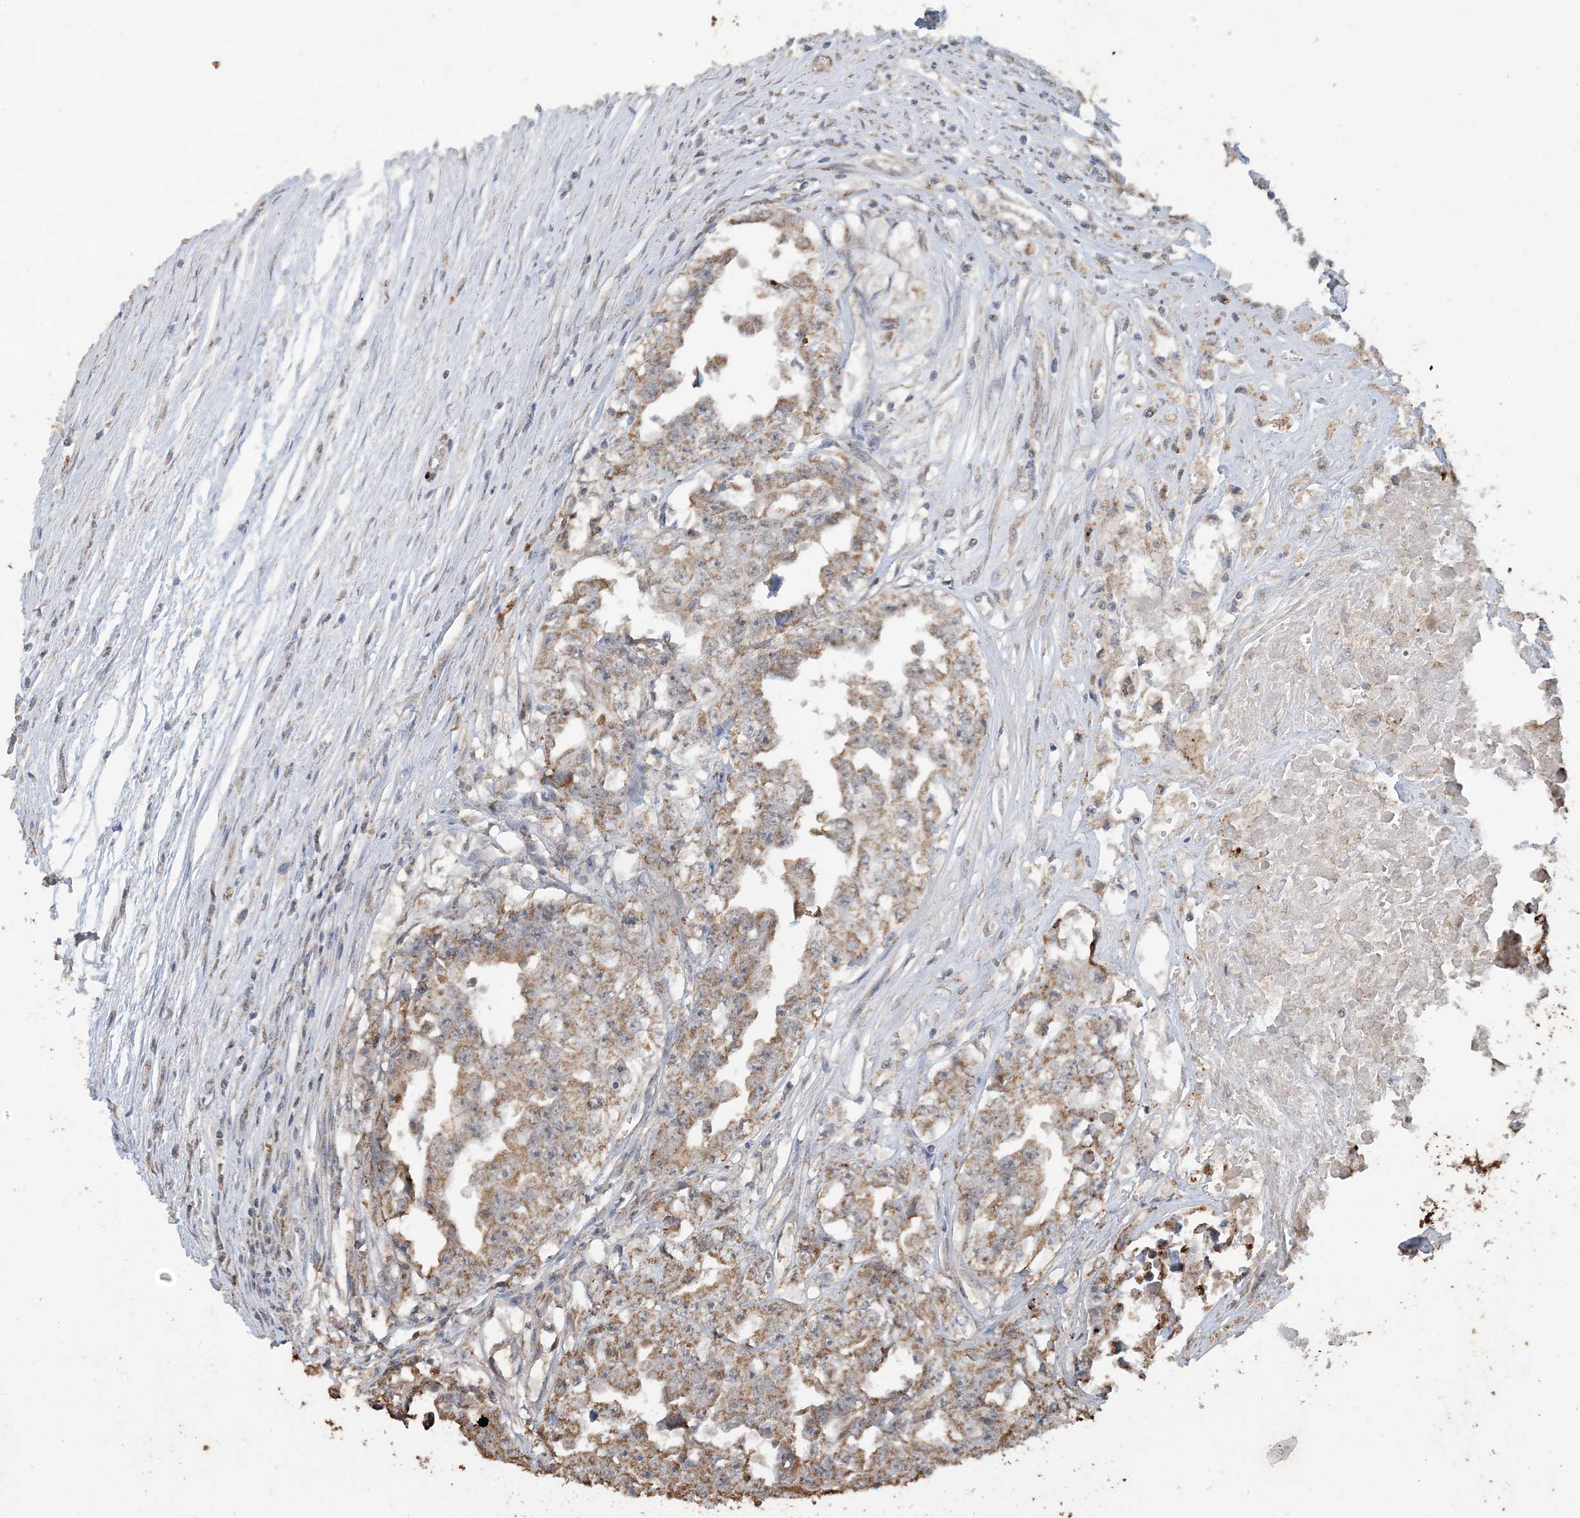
{"staining": {"intensity": "moderate", "quantity": ">75%", "location": "cytoplasmic/membranous"}, "tissue": "testis cancer", "cell_type": "Tumor cells", "image_type": "cancer", "snomed": [{"axis": "morphology", "description": "Seminoma, NOS"}, {"axis": "morphology", "description": "Carcinoma, Embryonal, NOS"}, {"axis": "topography", "description": "Testis"}], "caption": "Moderate cytoplasmic/membranous staining is appreciated in approximately >75% of tumor cells in testis cancer. (DAB = brown stain, brightfield microscopy at high magnification).", "gene": "SFMBT2", "patient": {"sex": "male", "age": 43}}